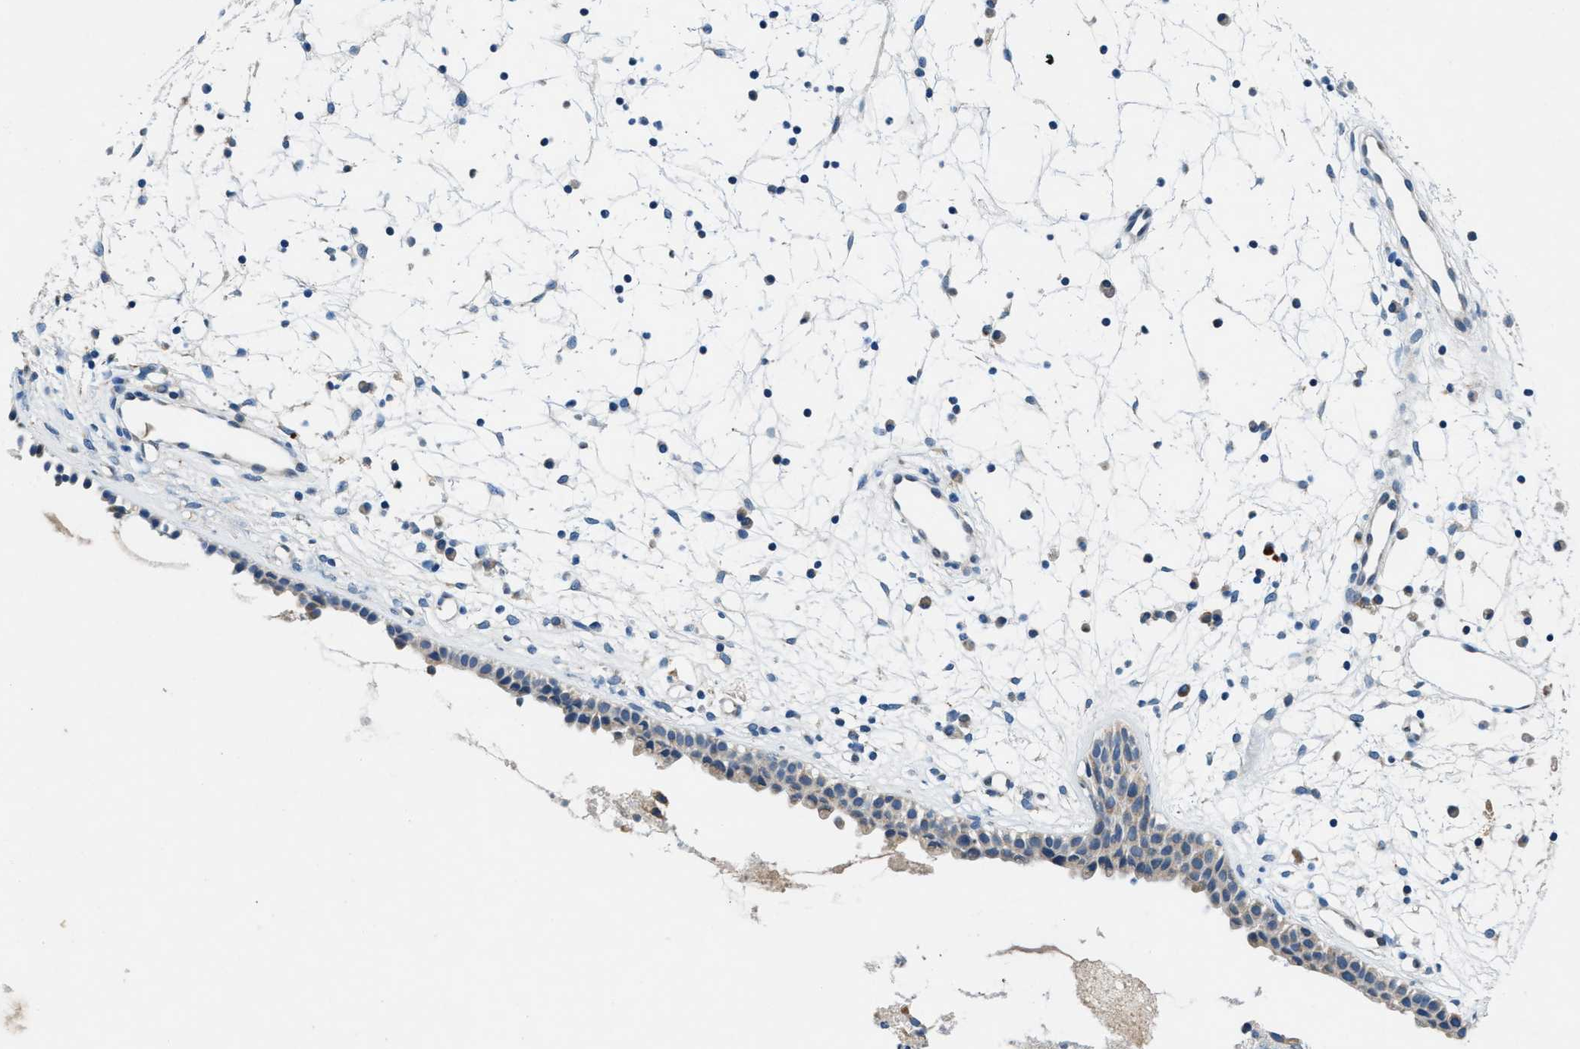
{"staining": {"intensity": "moderate", "quantity": ">75%", "location": "cytoplasmic/membranous"}, "tissue": "nasopharynx", "cell_type": "Respiratory epithelial cells", "image_type": "normal", "snomed": [{"axis": "morphology", "description": "Normal tissue, NOS"}, {"axis": "topography", "description": "Nasopharynx"}], "caption": "This is a micrograph of immunohistochemistry staining of normal nasopharynx, which shows moderate expression in the cytoplasmic/membranous of respiratory epithelial cells.", "gene": "PNKD", "patient": {"sex": "male", "age": 21}}